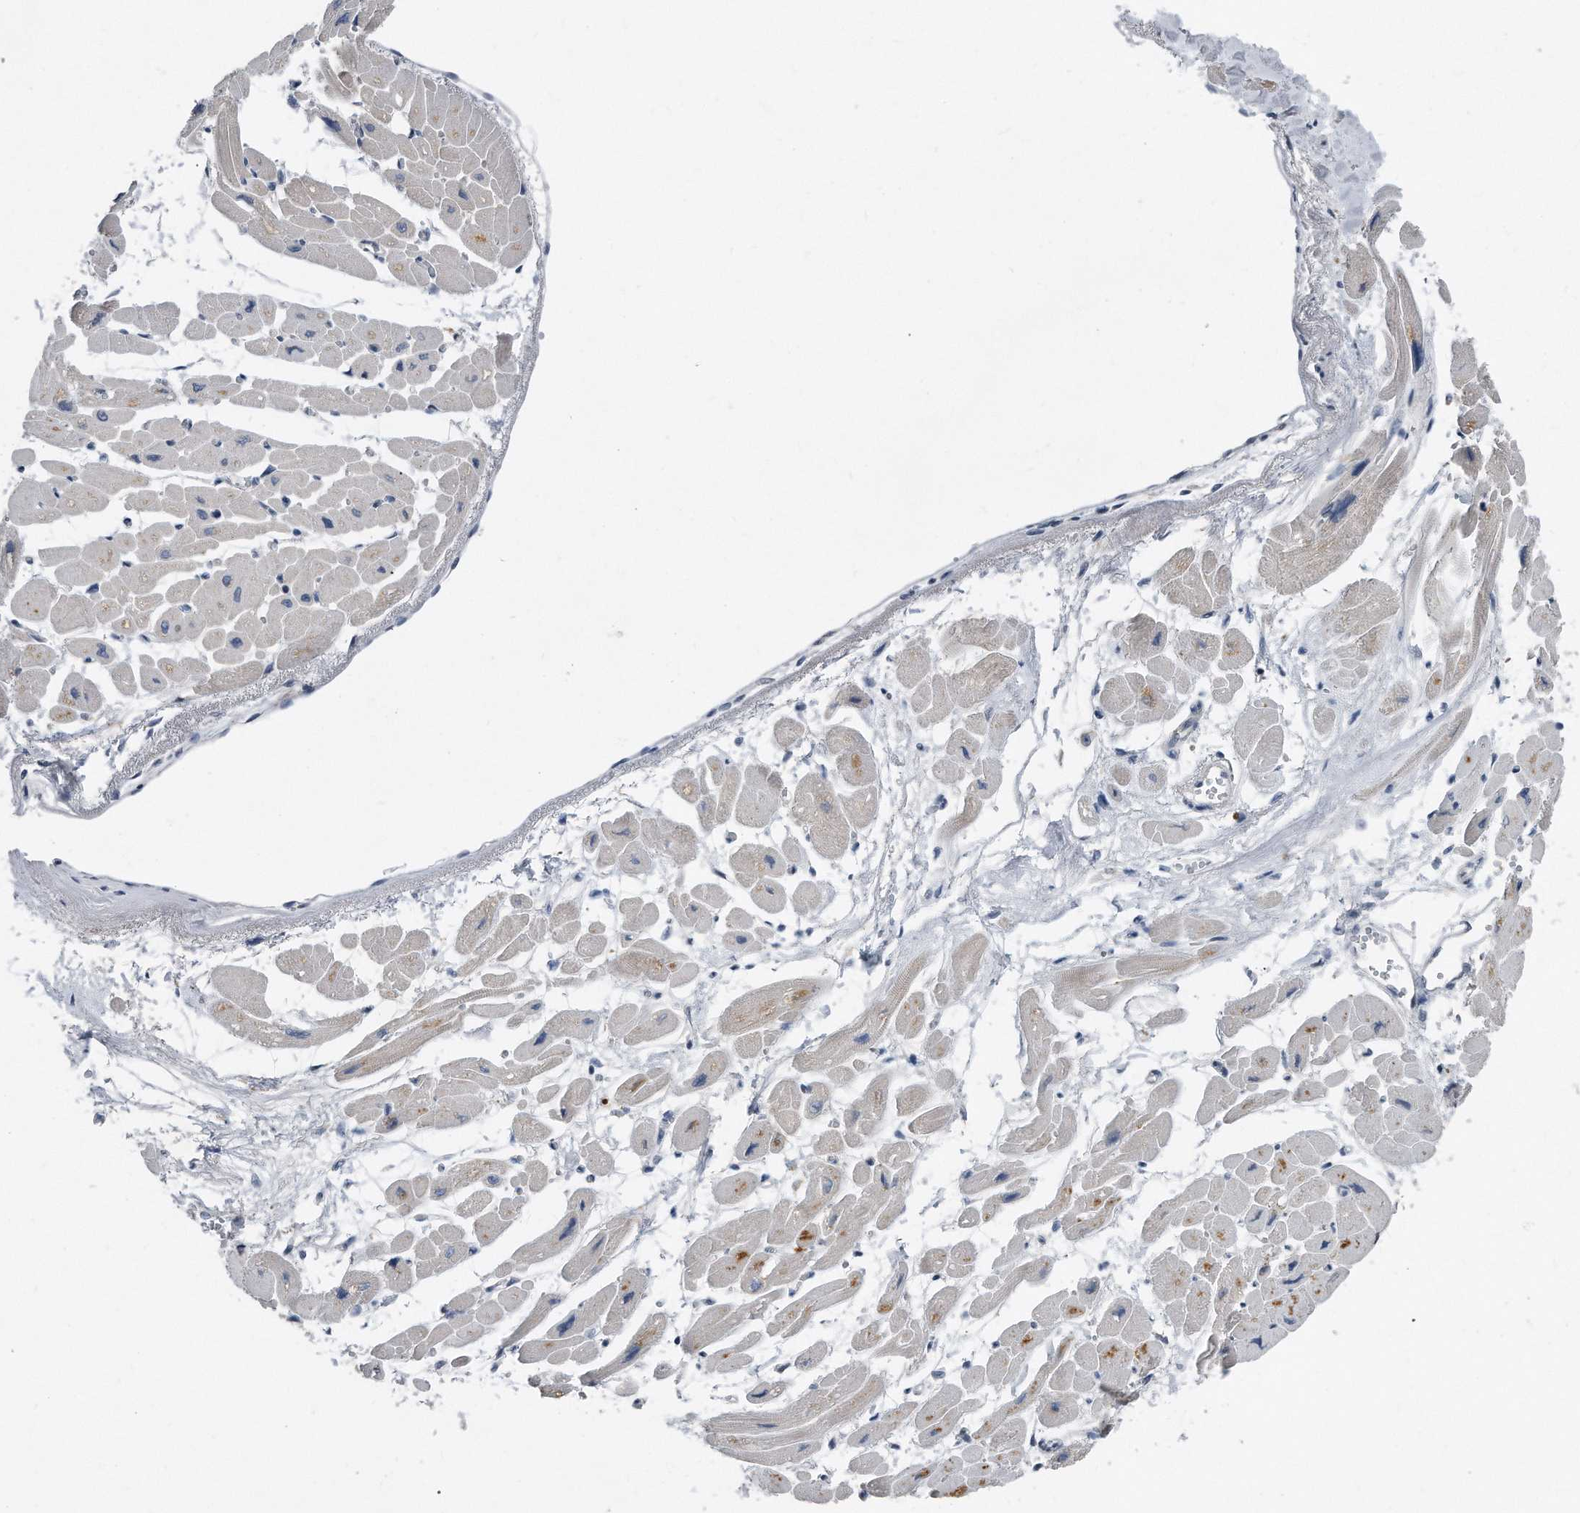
{"staining": {"intensity": "moderate", "quantity": "25%-75%", "location": "cytoplasmic/membranous"}, "tissue": "heart muscle", "cell_type": "Cardiomyocytes", "image_type": "normal", "snomed": [{"axis": "morphology", "description": "Normal tissue, NOS"}, {"axis": "topography", "description": "Heart"}], "caption": "The image demonstrates immunohistochemical staining of benign heart muscle. There is moderate cytoplasmic/membranous positivity is seen in approximately 25%-75% of cardiomyocytes.", "gene": "MAP2K6", "patient": {"sex": "female", "age": 54}}